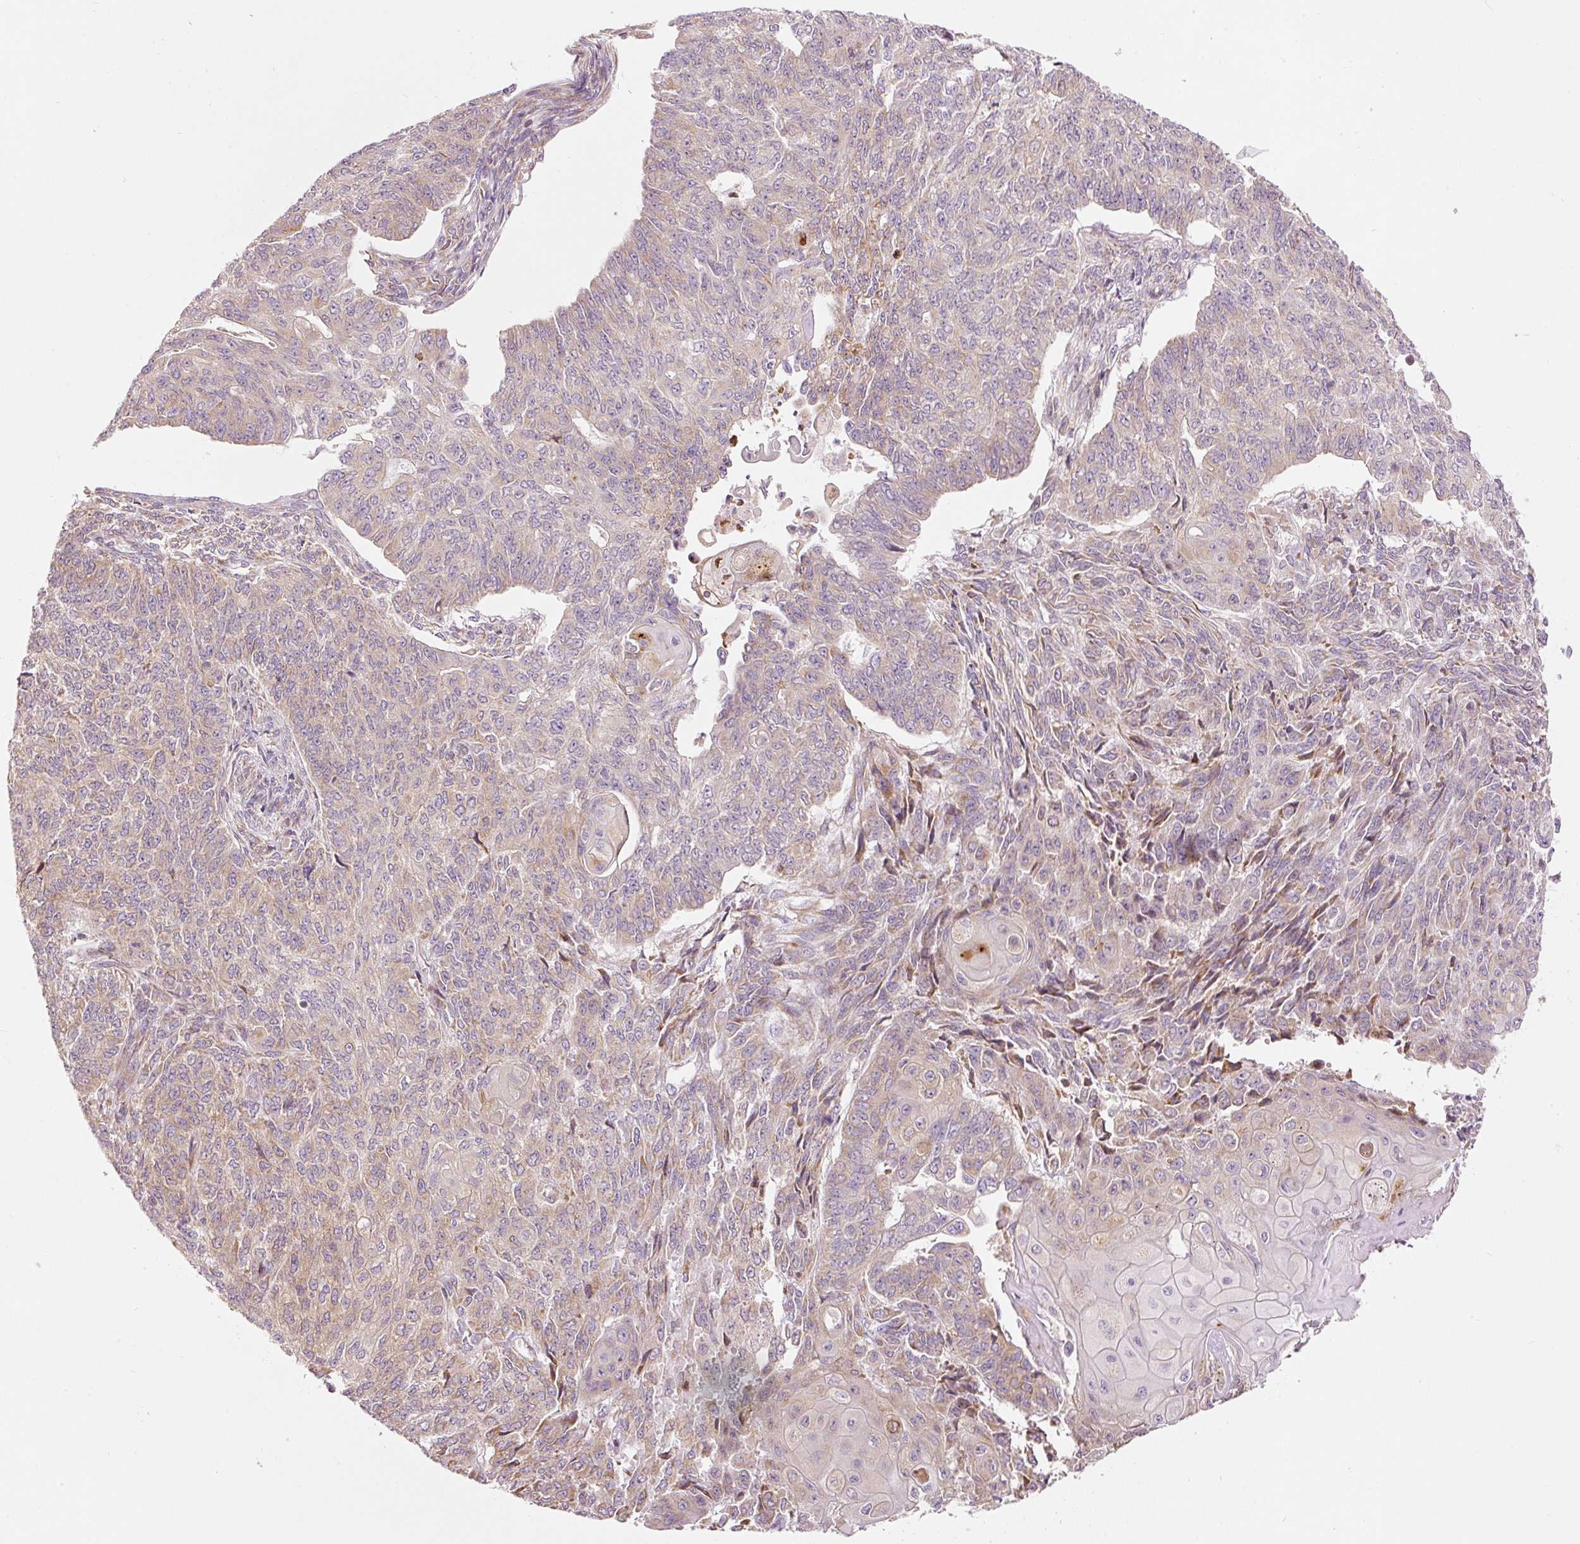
{"staining": {"intensity": "weak", "quantity": "<25%", "location": "cytoplasmic/membranous"}, "tissue": "endometrial cancer", "cell_type": "Tumor cells", "image_type": "cancer", "snomed": [{"axis": "morphology", "description": "Adenocarcinoma, NOS"}, {"axis": "topography", "description": "Endometrium"}], "caption": "Immunohistochemical staining of endometrial adenocarcinoma shows no significant positivity in tumor cells. (Immunohistochemistry (ihc), brightfield microscopy, high magnification).", "gene": "SNAPC5", "patient": {"sex": "female", "age": 32}}